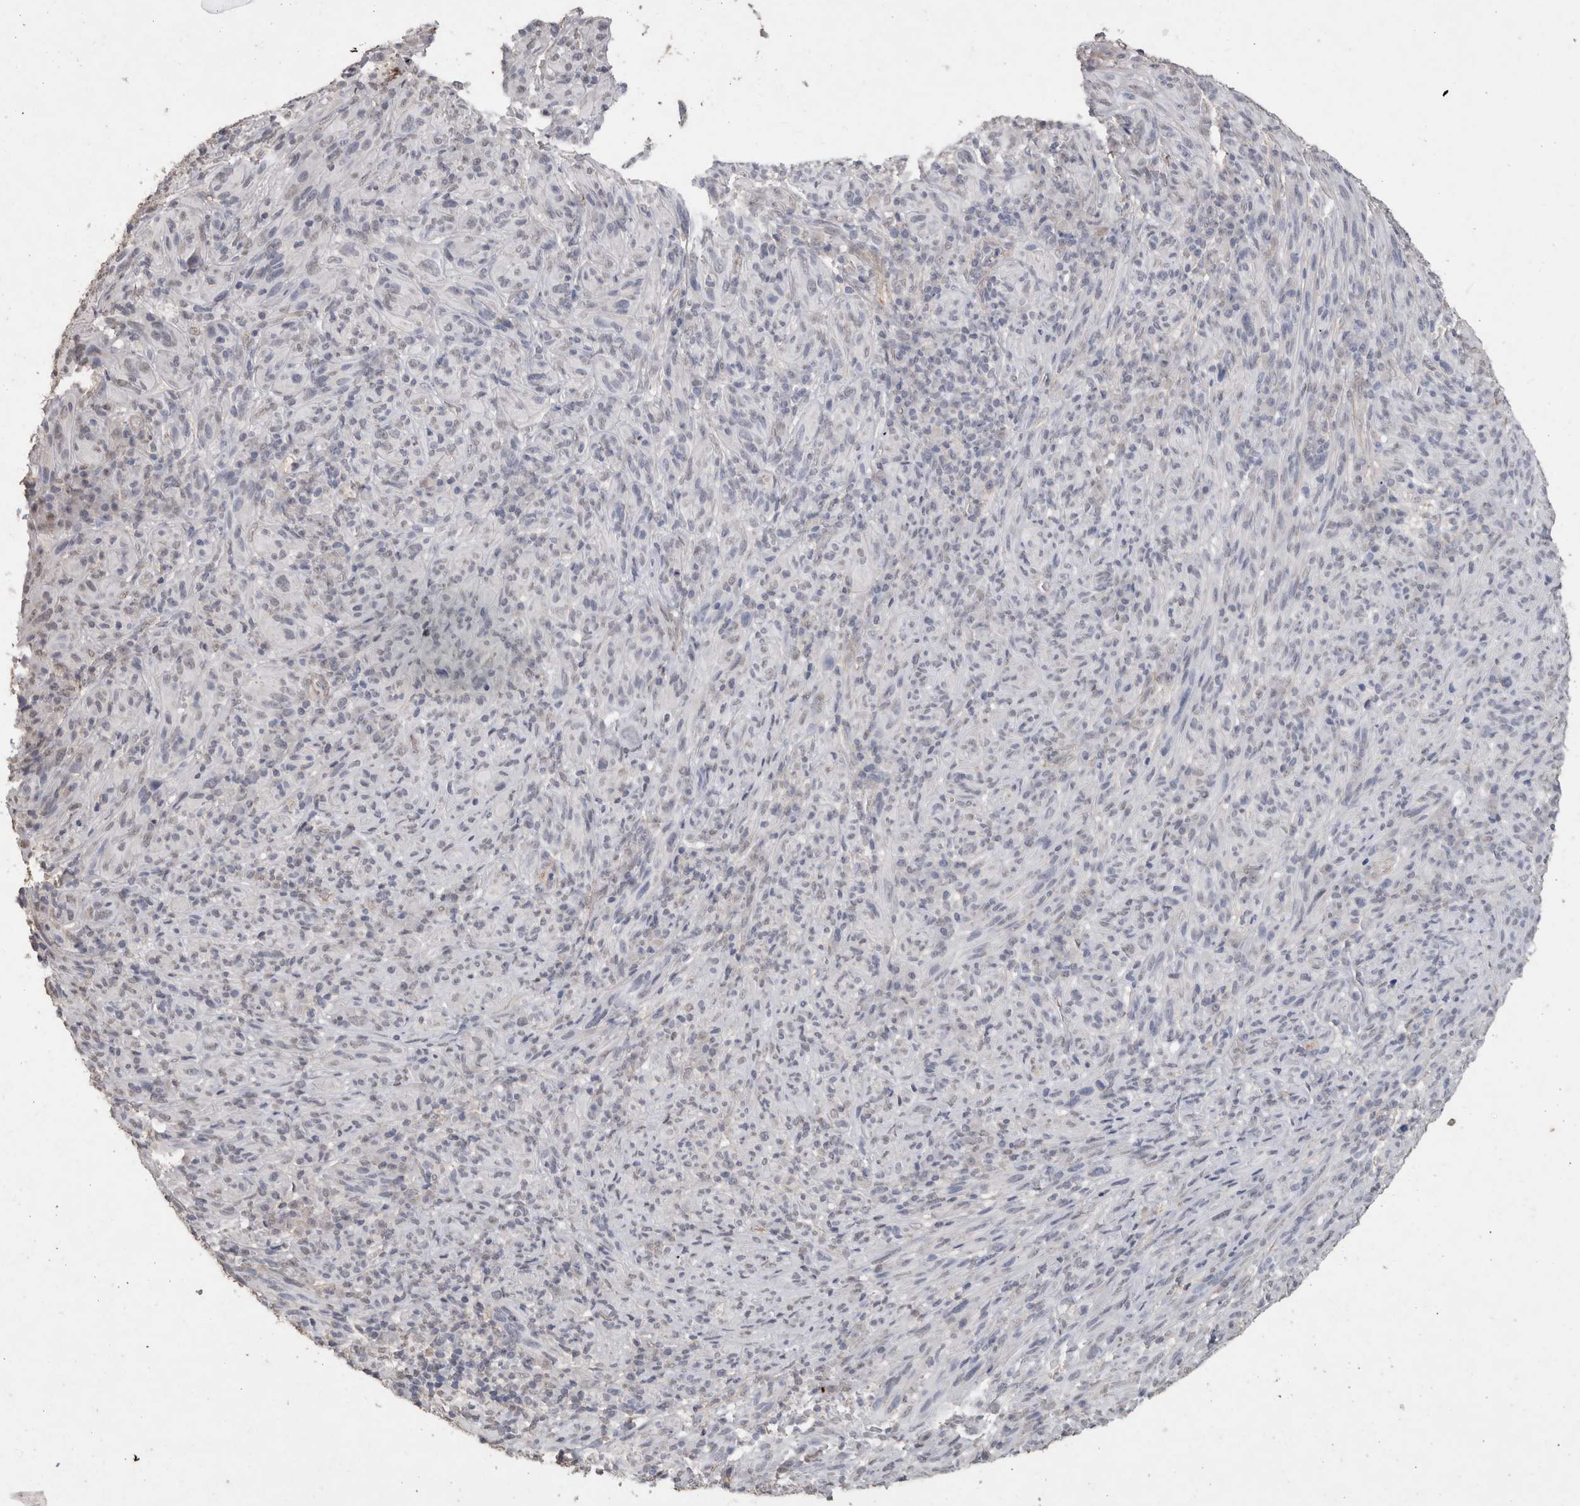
{"staining": {"intensity": "negative", "quantity": "none", "location": "none"}, "tissue": "melanoma", "cell_type": "Tumor cells", "image_type": "cancer", "snomed": [{"axis": "morphology", "description": "Malignant melanoma, NOS"}, {"axis": "topography", "description": "Skin of head"}], "caption": "There is no significant staining in tumor cells of melanoma. The staining was performed using DAB (3,3'-diaminobenzidine) to visualize the protein expression in brown, while the nuclei were stained in blue with hematoxylin (Magnification: 20x).", "gene": "RECK", "patient": {"sex": "male", "age": 96}}